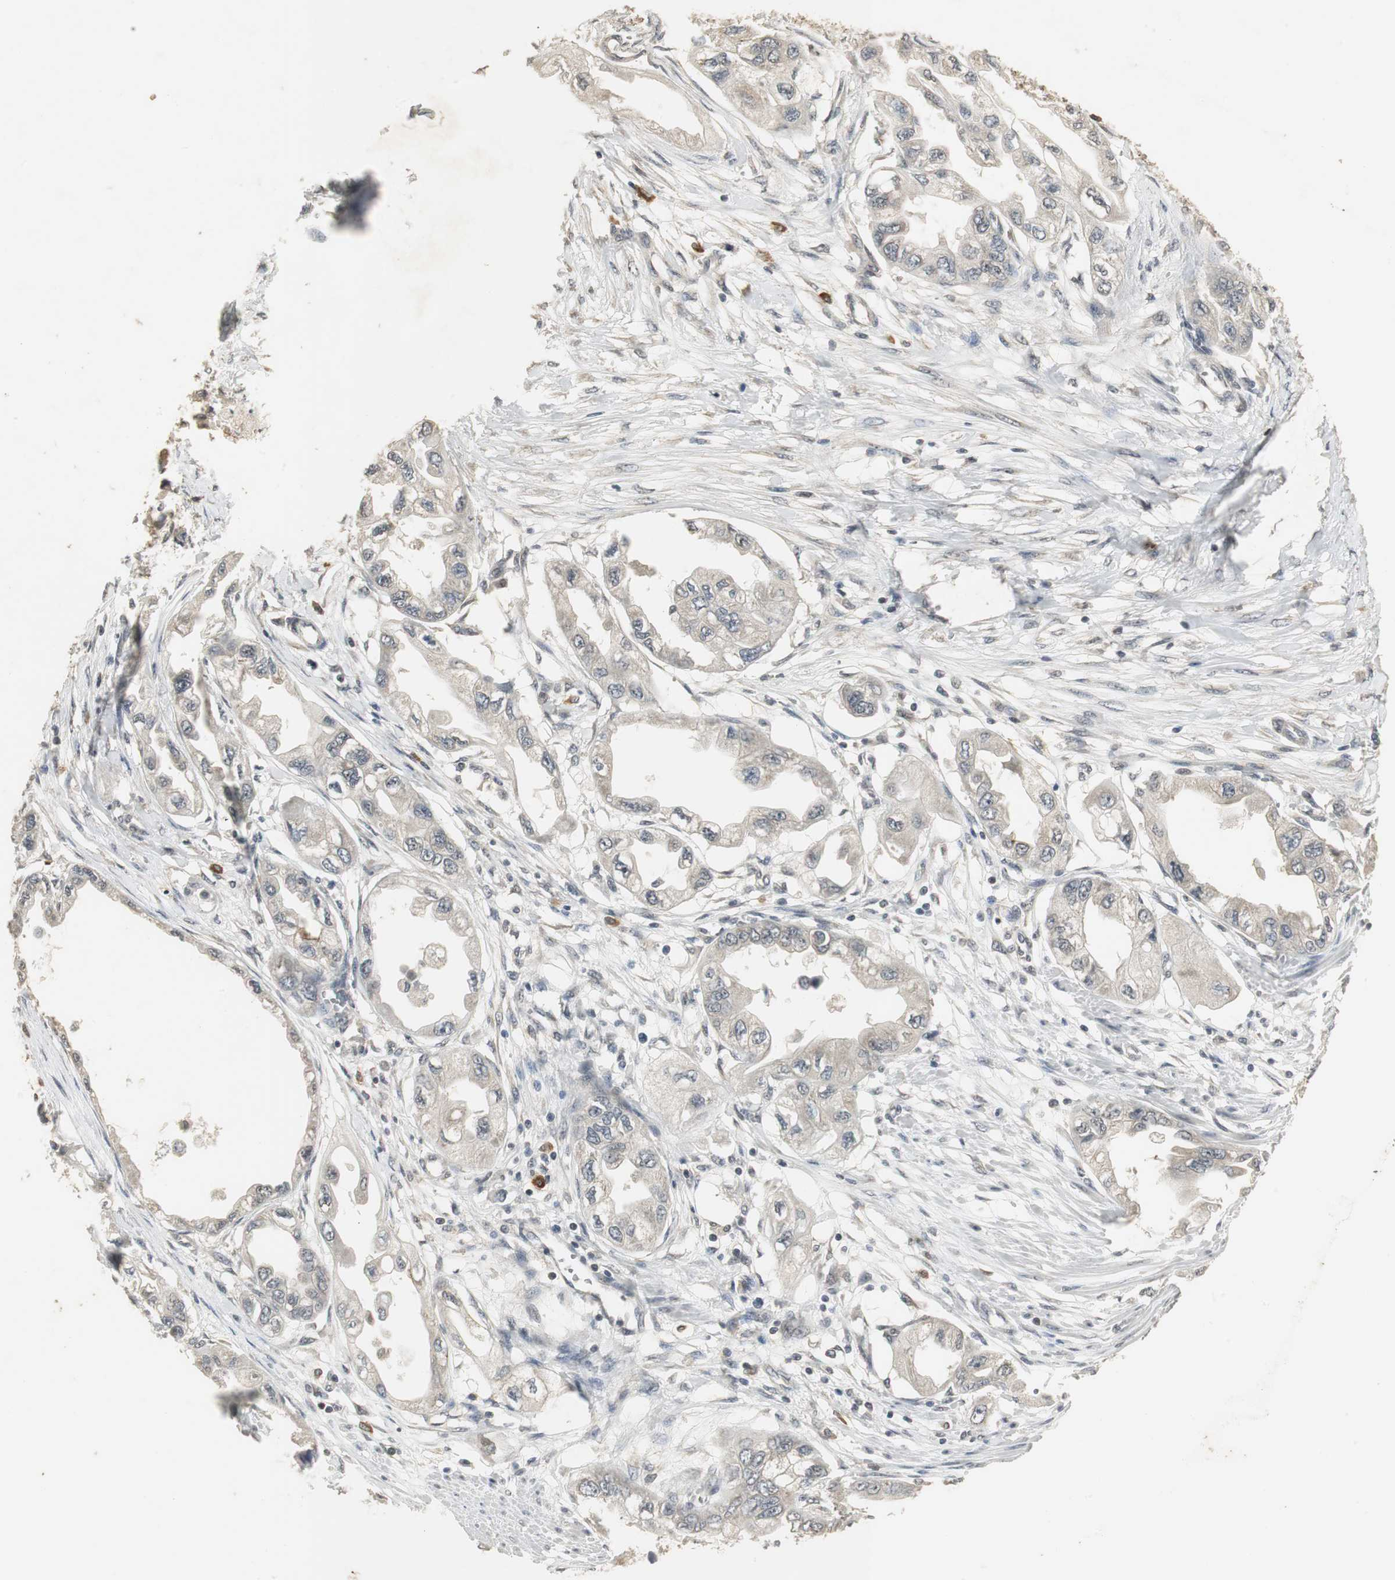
{"staining": {"intensity": "weak", "quantity": "<25%", "location": "cytoplasmic/membranous"}, "tissue": "endometrial cancer", "cell_type": "Tumor cells", "image_type": "cancer", "snomed": [{"axis": "morphology", "description": "Adenocarcinoma, NOS"}, {"axis": "topography", "description": "Endometrium"}], "caption": "DAB immunohistochemical staining of human adenocarcinoma (endometrial) exhibits no significant expression in tumor cells. Brightfield microscopy of immunohistochemistry (IHC) stained with DAB (brown) and hematoxylin (blue), captured at high magnification.", "gene": "ELOA", "patient": {"sex": "female", "age": 67}}